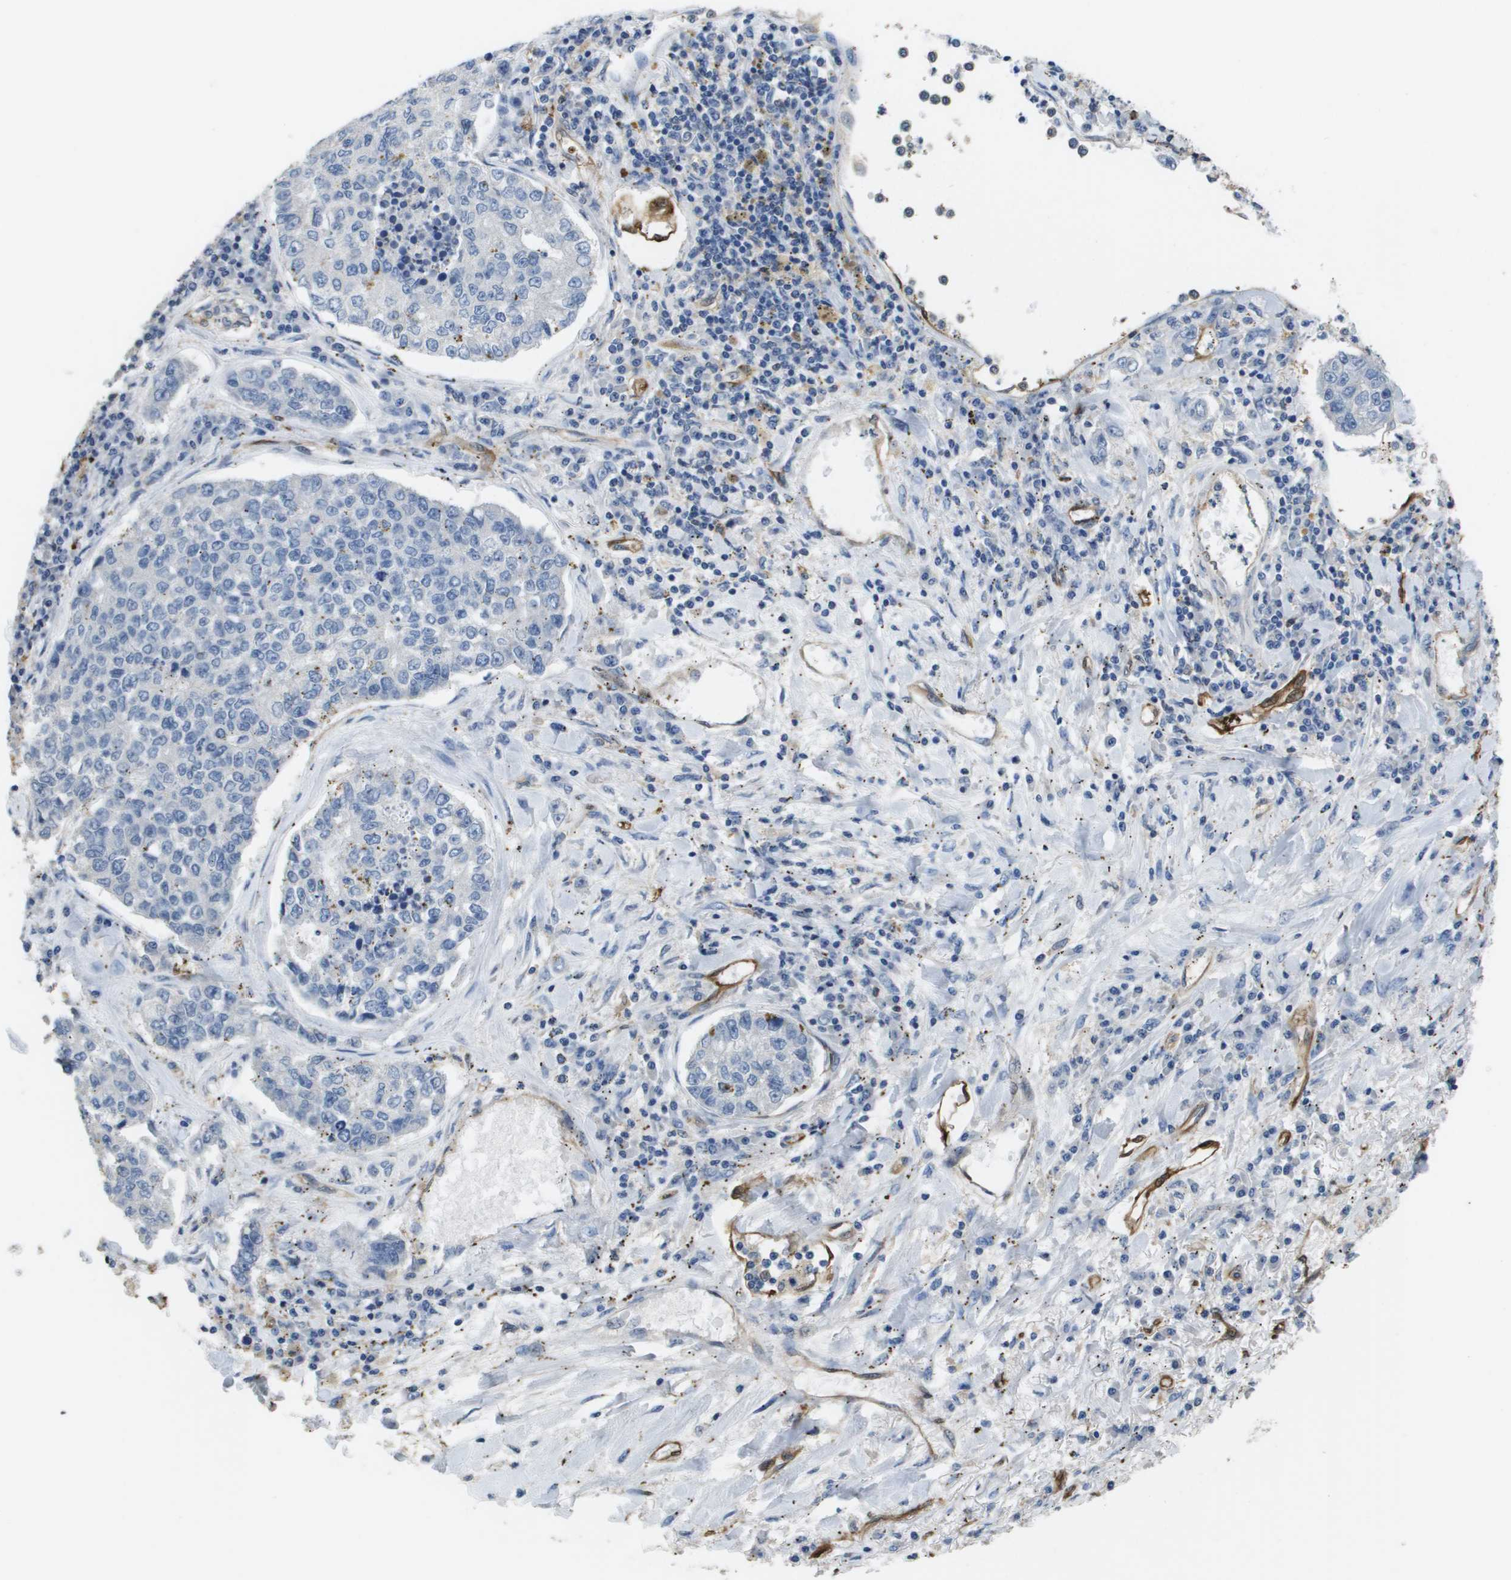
{"staining": {"intensity": "negative", "quantity": "none", "location": "none"}, "tissue": "lung cancer", "cell_type": "Tumor cells", "image_type": "cancer", "snomed": [{"axis": "morphology", "description": "Adenocarcinoma, NOS"}, {"axis": "topography", "description": "Lung"}], "caption": "Lung adenocarcinoma was stained to show a protein in brown. There is no significant staining in tumor cells.", "gene": "FABP5", "patient": {"sex": "male", "age": 49}}